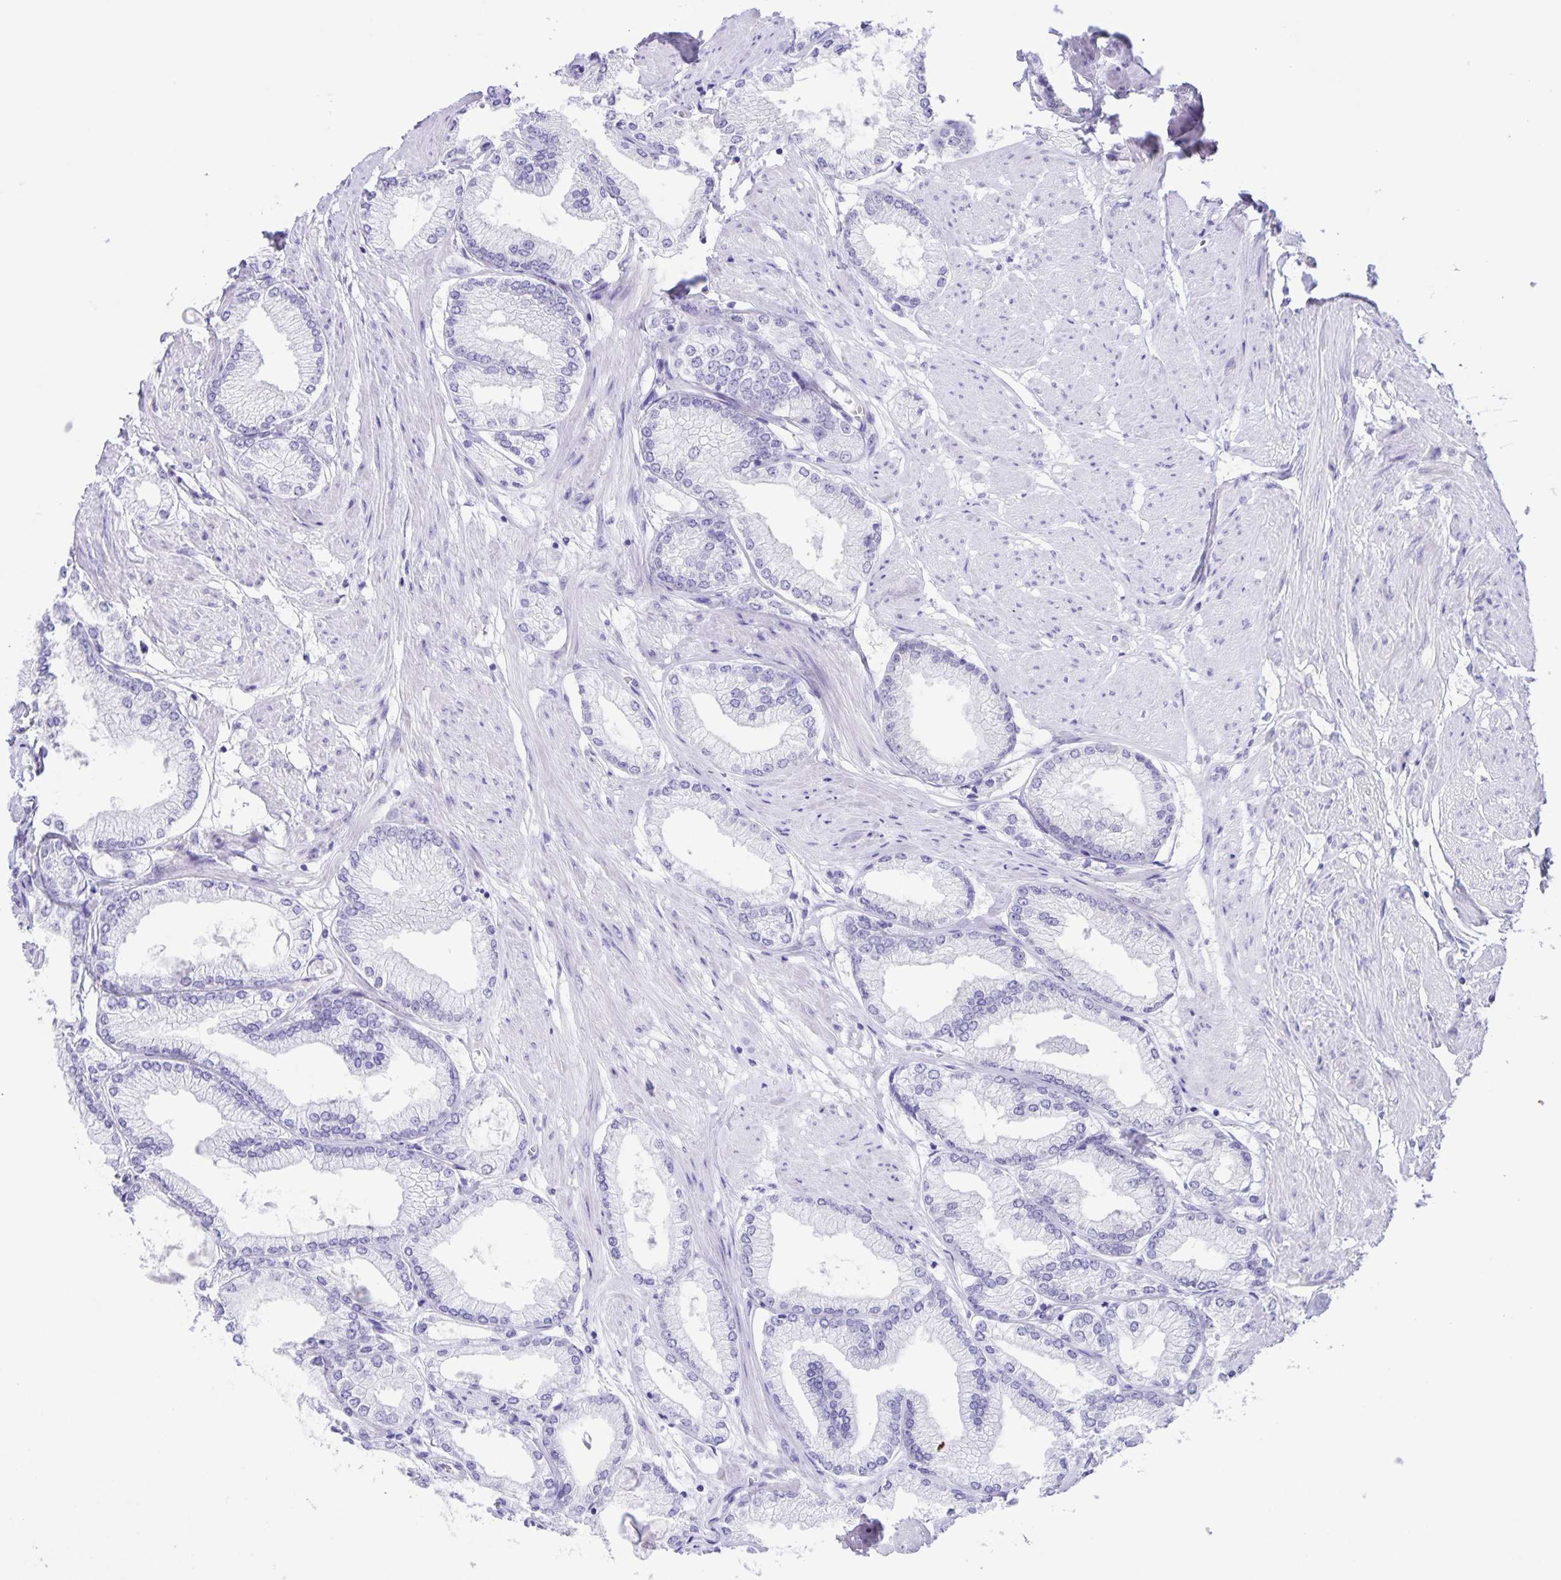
{"staining": {"intensity": "negative", "quantity": "none", "location": "none"}, "tissue": "prostate cancer", "cell_type": "Tumor cells", "image_type": "cancer", "snomed": [{"axis": "morphology", "description": "Adenocarcinoma, High grade"}, {"axis": "topography", "description": "Prostate"}], "caption": "Human prostate cancer (adenocarcinoma (high-grade)) stained for a protein using immunohistochemistry (IHC) exhibits no positivity in tumor cells.", "gene": "CAPSL", "patient": {"sex": "male", "age": 68}}